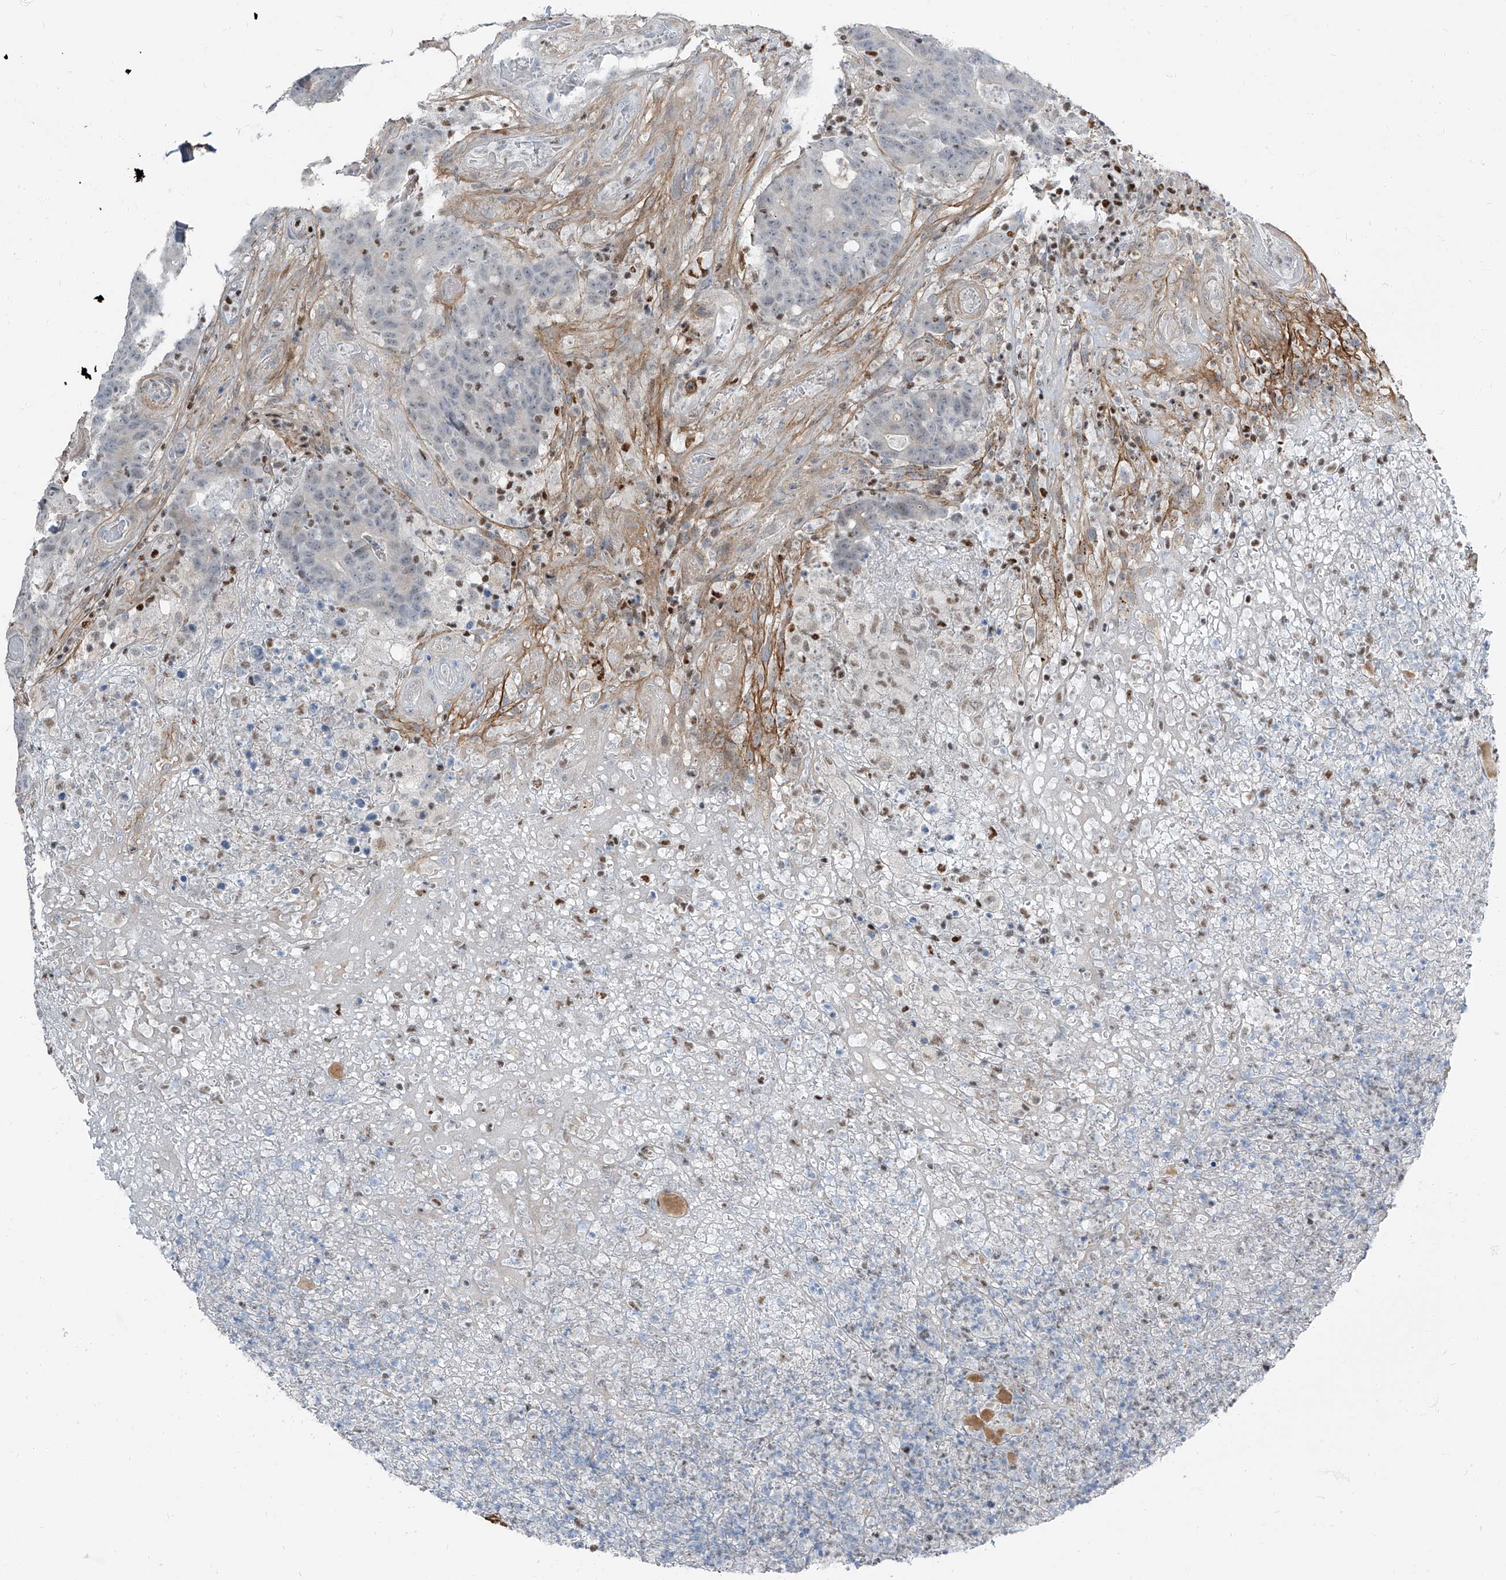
{"staining": {"intensity": "negative", "quantity": "none", "location": "none"}, "tissue": "colorectal cancer", "cell_type": "Tumor cells", "image_type": "cancer", "snomed": [{"axis": "morphology", "description": "Normal tissue, NOS"}, {"axis": "morphology", "description": "Adenocarcinoma, NOS"}, {"axis": "topography", "description": "Colon"}], "caption": "Human colorectal adenocarcinoma stained for a protein using immunohistochemistry (IHC) shows no staining in tumor cells.", "gene": "HOXA3", "patient": {"sex": "female", "age": 75}}